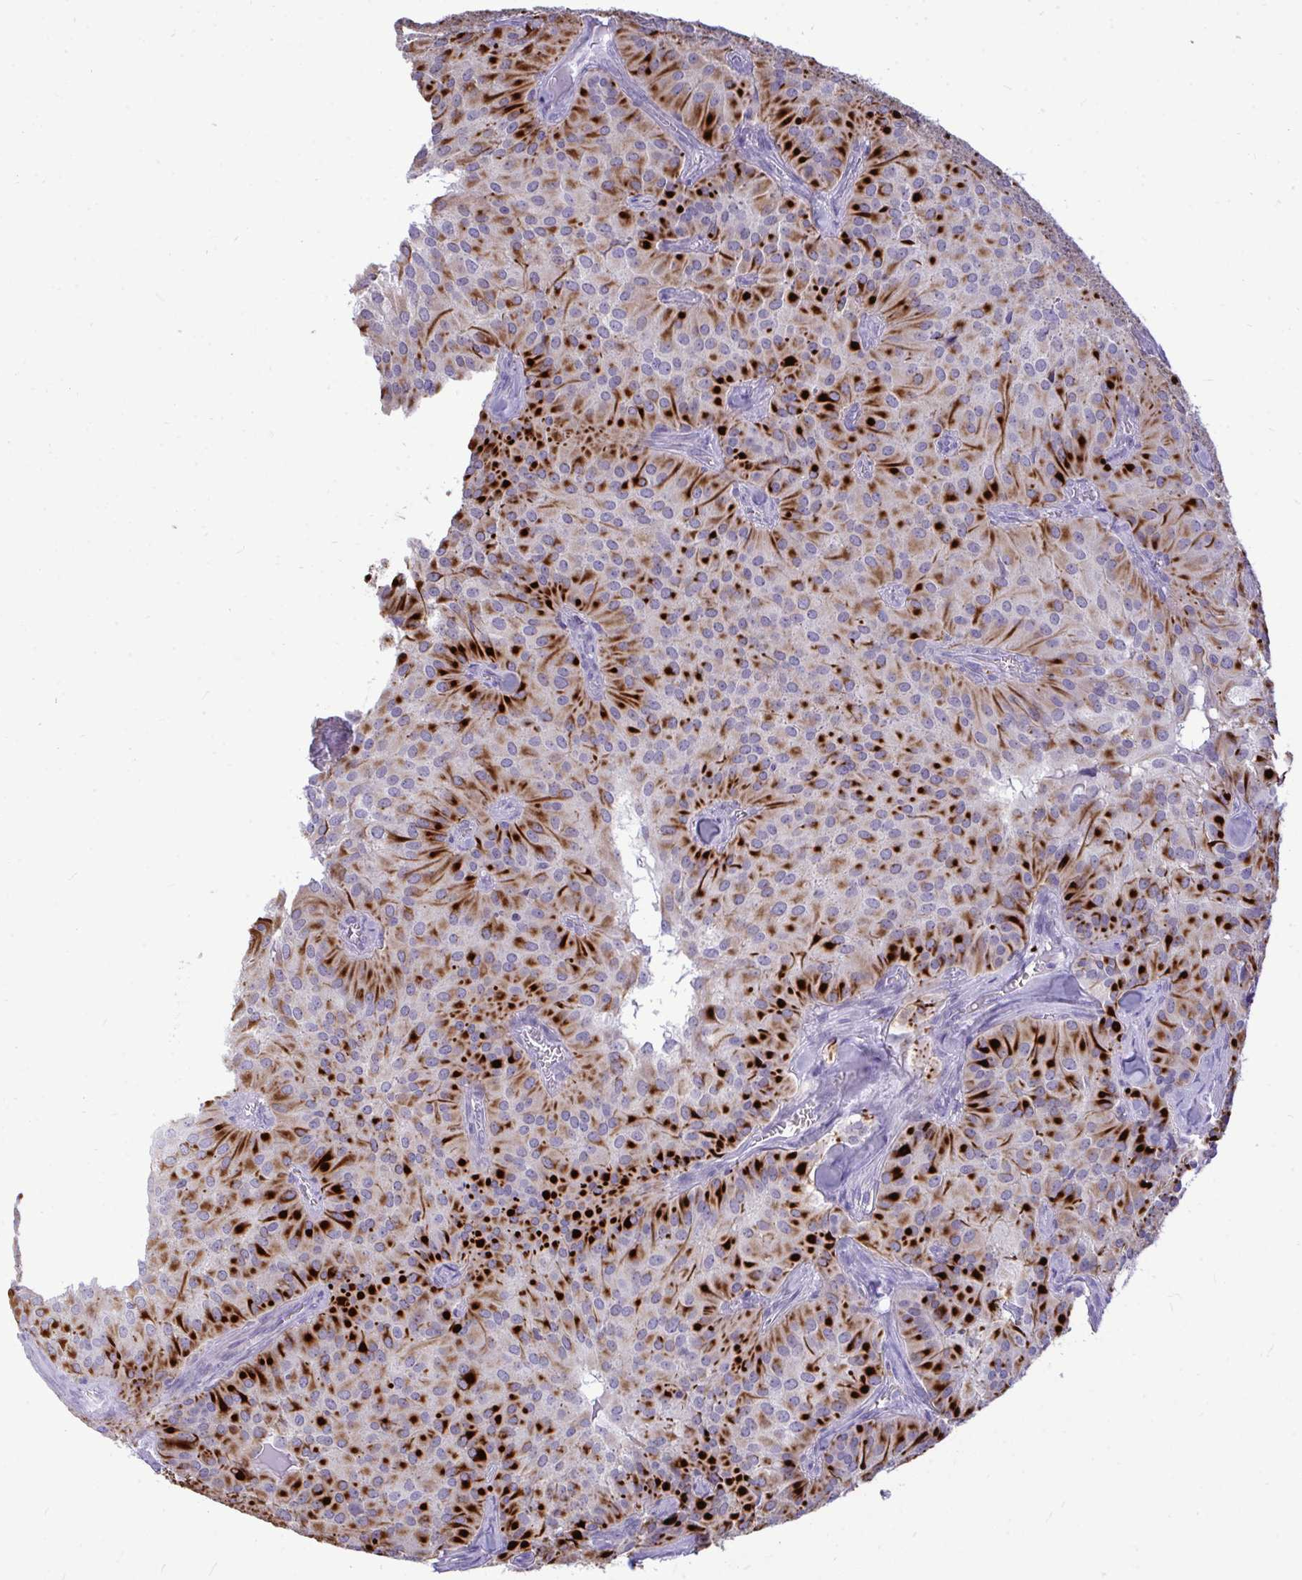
{"staining": {"intensity": "strong", "quantity": "25%-75%", "location": "cytoplasmic/membranous"}, "tissue": "glioma", "cell_type": "Tumor cells", "image_type": "cancer", "snomed": [{"axis": "morphology", "description": "Glioma, malignant, Low grade"}, {"axis": "topography", "description": "Brain"}], "caption": "Glioma stained with a protein marker demonstrates strong staining in tumor cells.", "gene": "PIGK", "patient": {"sex": "male", "age": 42}}